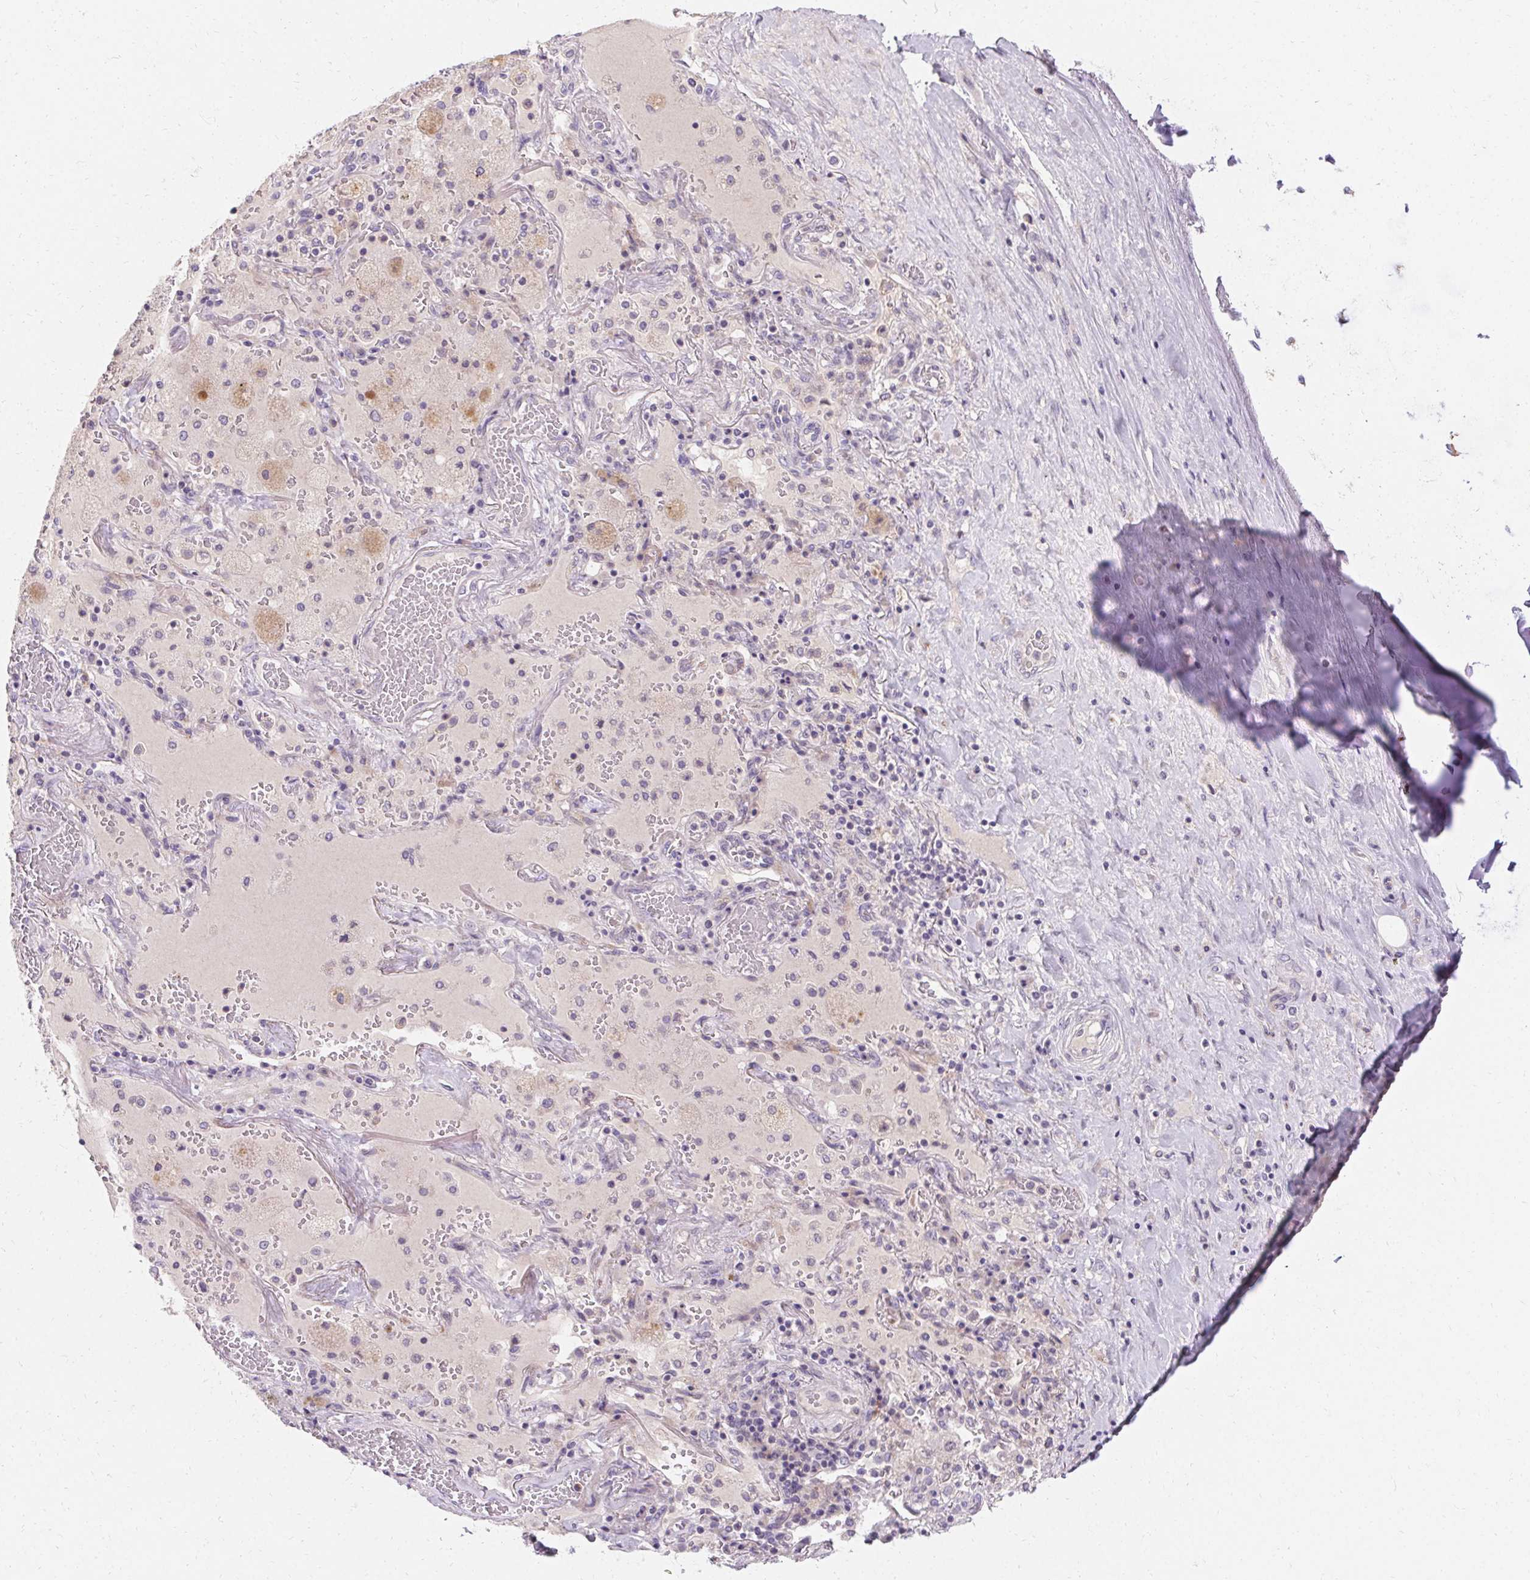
{"staining": {"intensity": "negative", "quantity": "none", "location": "none"}, "tissue": "adipose tissue", "cell_type": "Adipocytes", "image_type": "normal", "snomed": [{"axis": "morphology", "description": "Normal tissue, NOS"}, {"axis": "topography", "description": "Cartilage tissue"}, {"axis": "topography", "description": "Bronchus"}], "caption": "Human adipose tissue stained for a protein using immunohistochemistry (IHC) shows no positivity in adipocytes.", "gene": "TRIP13", "patient": {"sex": "male", "age": 64}}